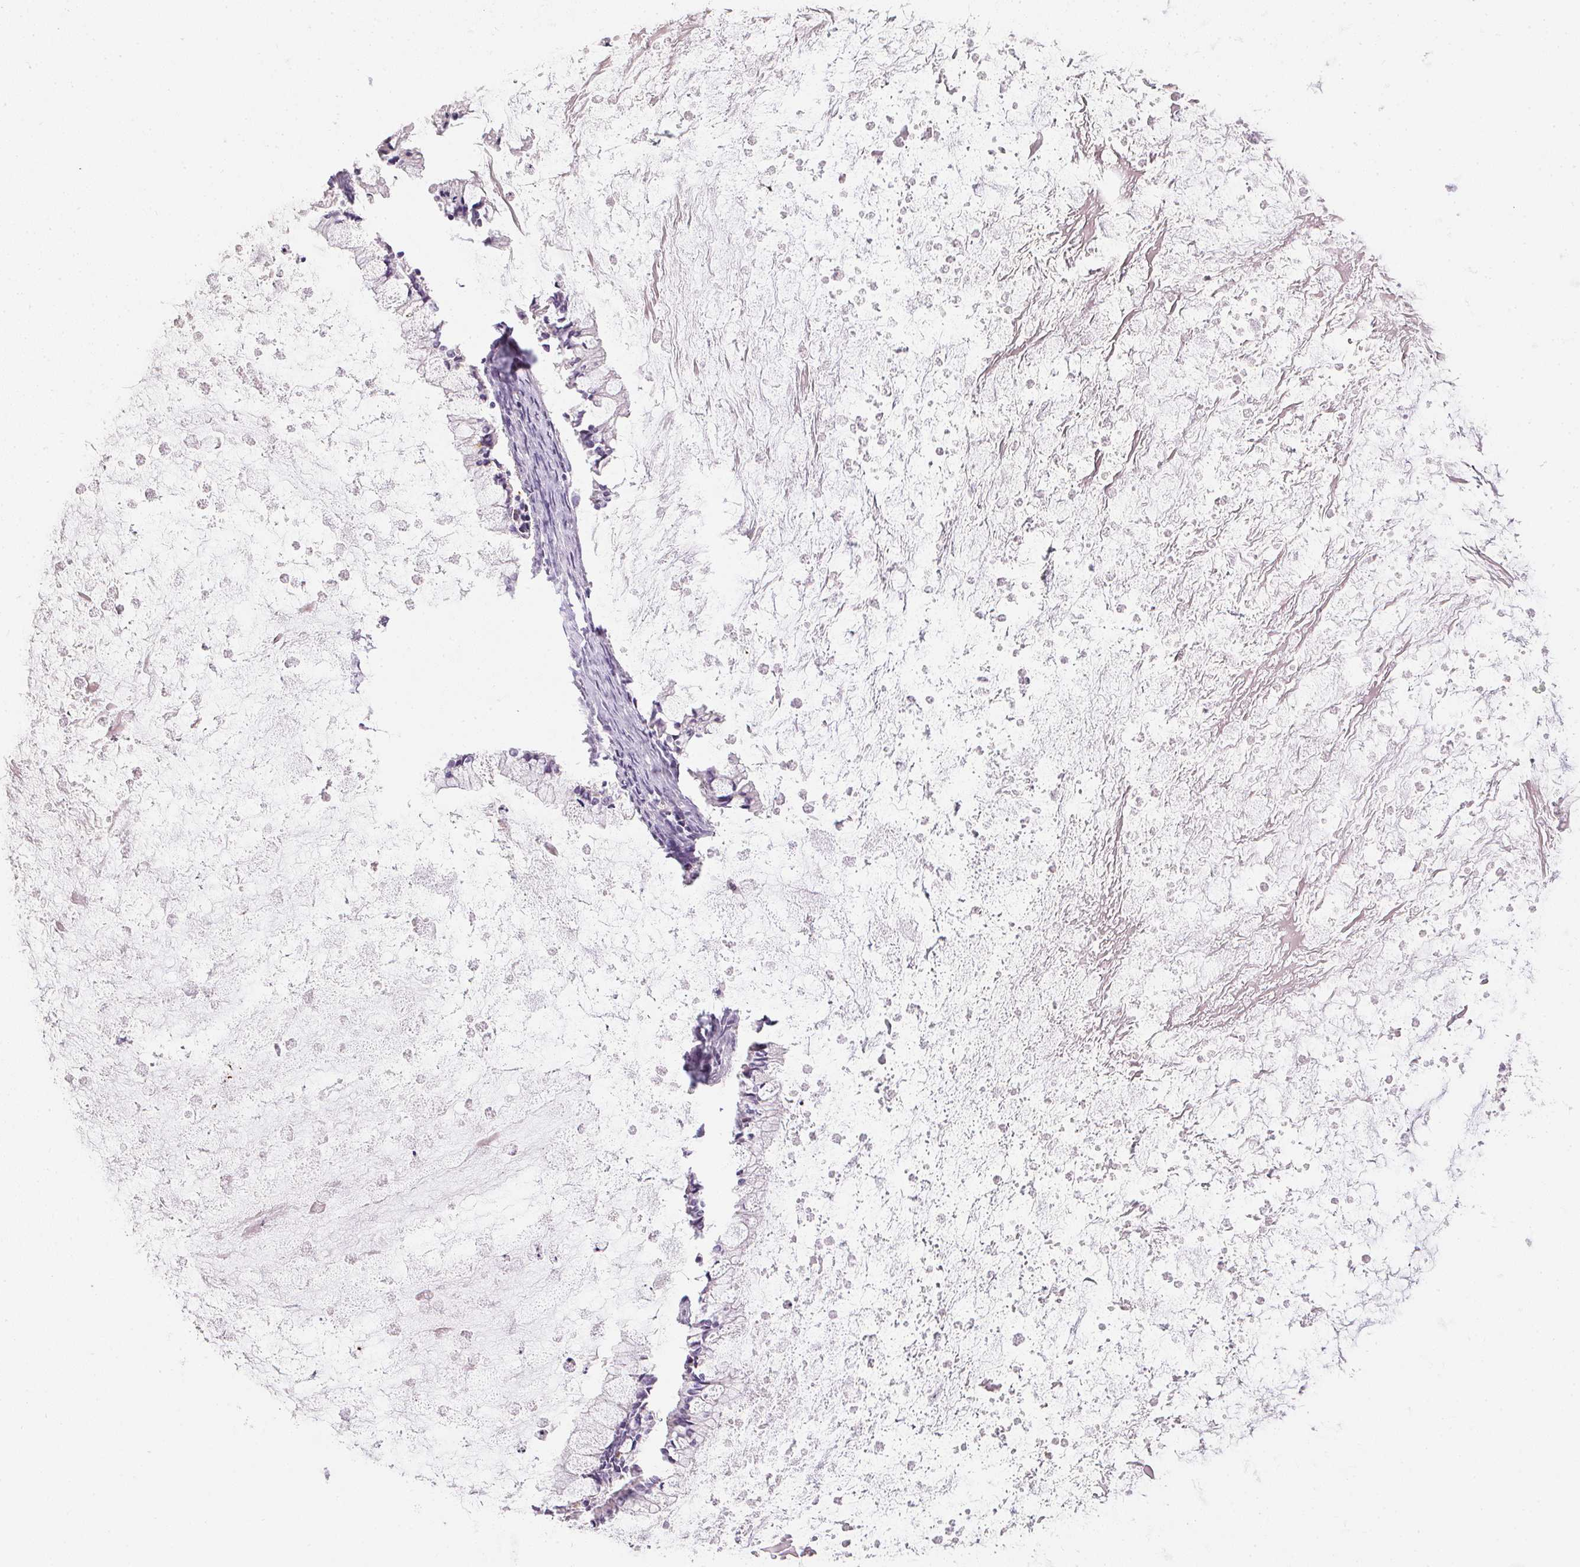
{"staining": {"intensity": "negative", "quantity": "none", "location": "none"}, "tissue": "ovarian cancer", "cell_type": "Tumor cells", "image_type": "cancer", "snomed": [{"axis": "morphology", "description": "Cystadenocarcinoma, mucinous, NOS"}, {"axis": "topography", "description": "Ovary"}], "caption": "An immunohistochemistry micrograph of mucinous cystadenocarcinoma (ovarian) is shown. There is no staining in tumor cells of mucinous cystadenocarcinoma (ovarian).", "gene": "PPY", "patient": {"sex": "female", "age": 67}}